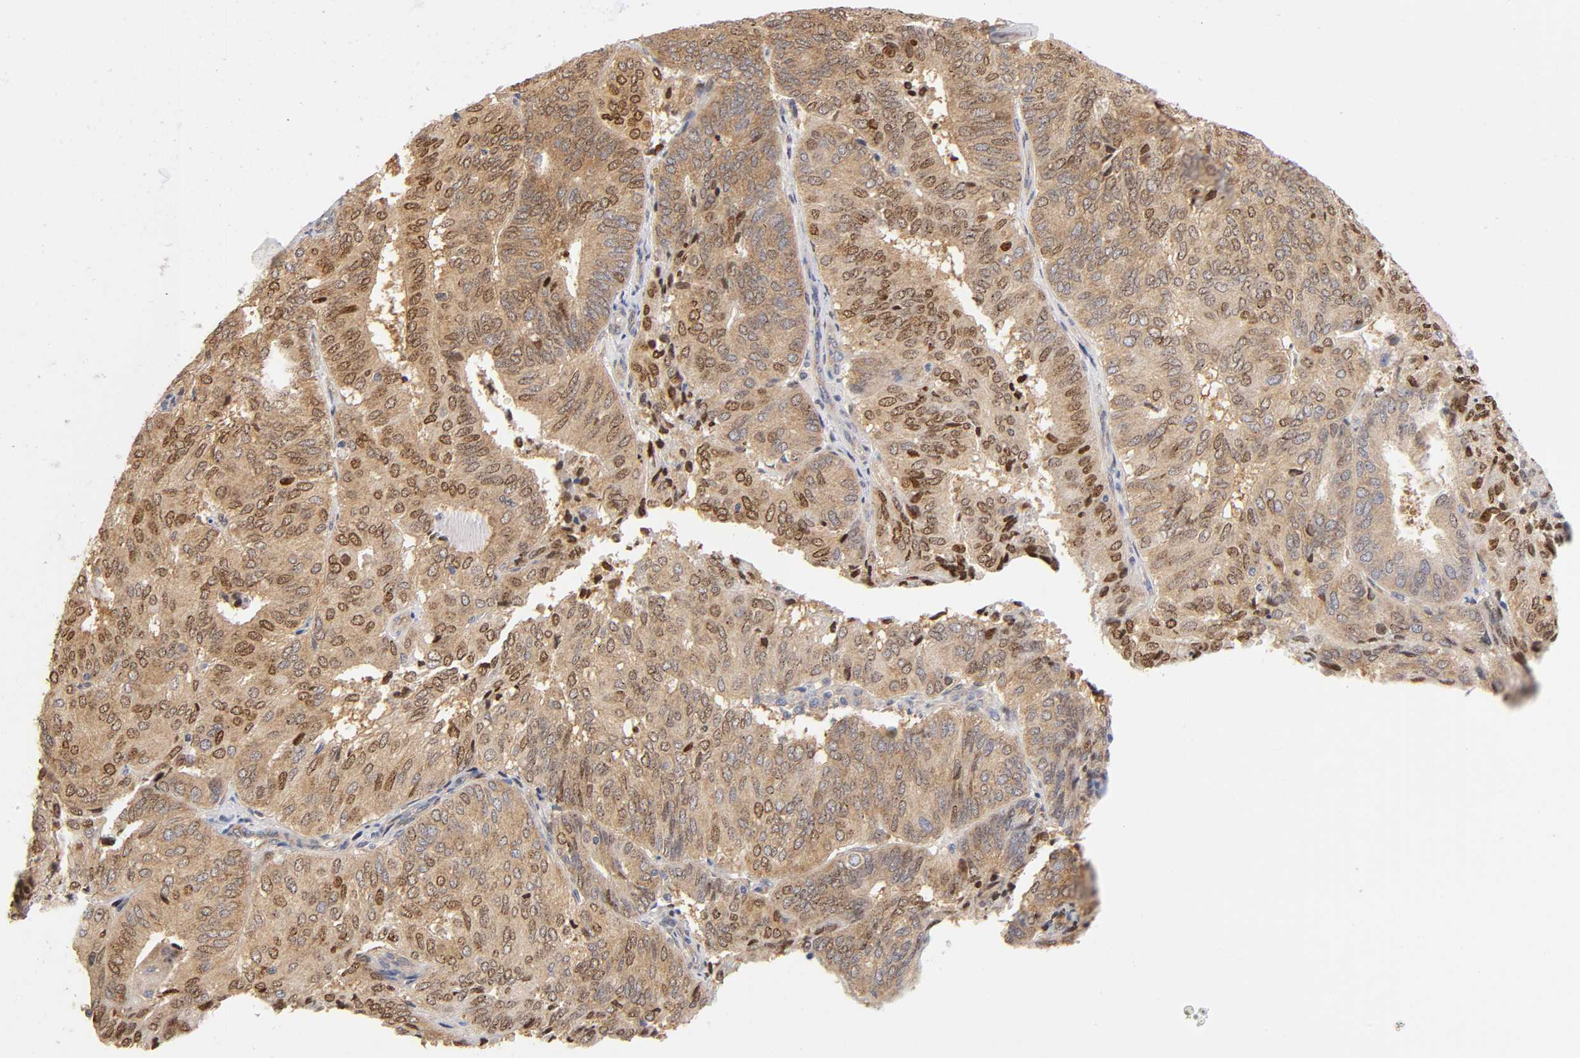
{"staining": {"intensity": "strong", "quantity": ">75%", "location": "cytoplasmic/membranous,nuclear"}, "tissue": "endometrial cancer", "cell_type": "Tumor cells", "image_type": "cancer", "snomed": [{"axis": "morphology", "description": "Adenocarcinoma, NOS"}, {"axis": "topography", "description": "Uterus"}], "caption": "High-power microscopy captured an immunohistochemistry (IHC) image of endometrial adenocarcinoma, revealing strong cytoplasmic/membranous and nuclear expression in approximately >75% of tumor cells.", "gene": "PAFAH1B1", "patient": {"sex": "female", "age": 60}}